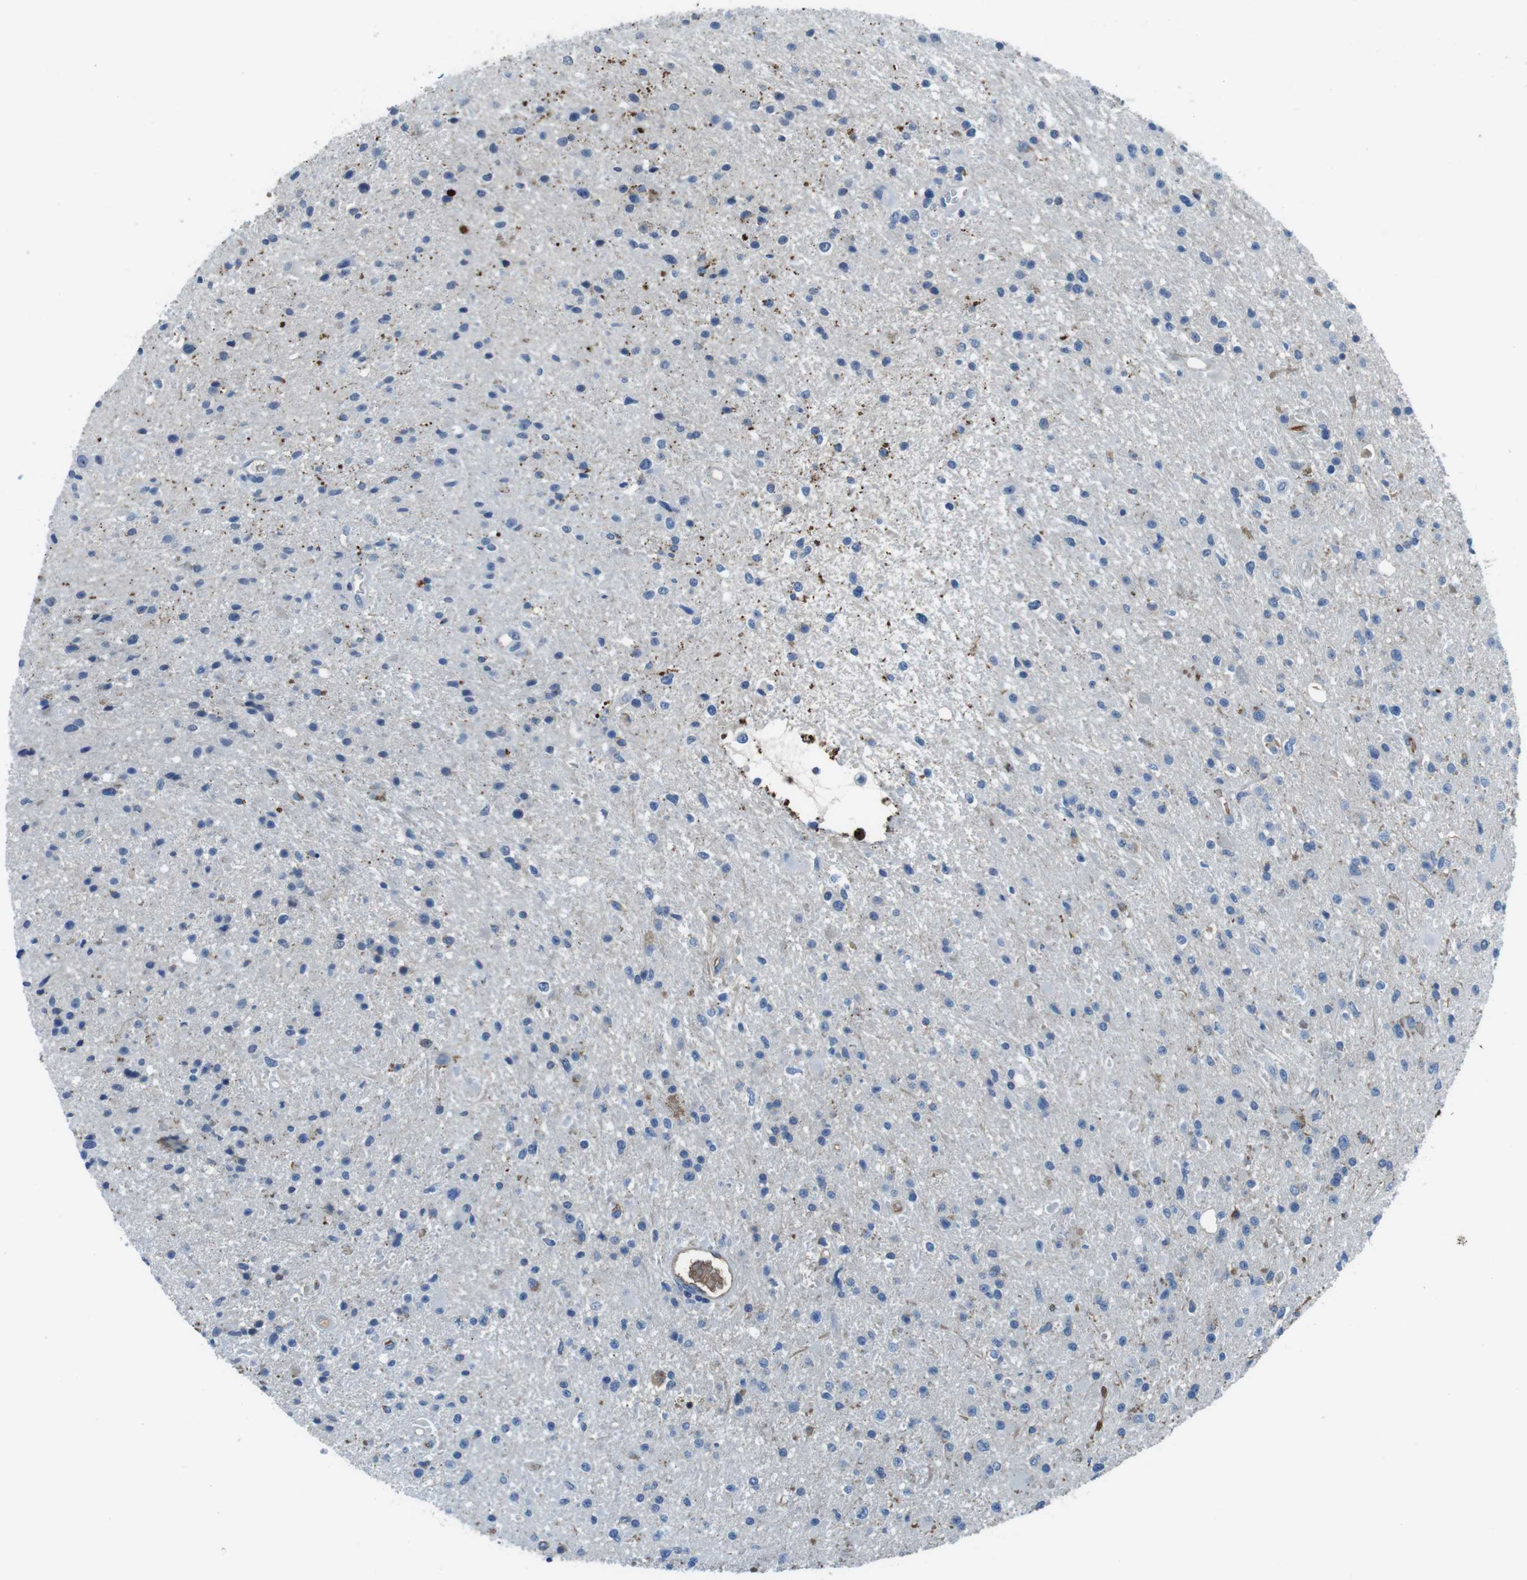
{"staining": {"intensity": "negative", "quantity": "none", "location": "none"}, "tissue": "glioma", "cell_type": "Tumor cells", "image_type": "cancer", "snomed": [{"axis": "morphology", "description": "Glioma, malignant, High grade"}, {"axis": "topography", "description": "Brain"}], "caption": "High power microscopy micrograph of an immunohistochemistry (IHC) image of glioma, revealing no significant expression in tumor cells. The staining was performed using DAB (3,3'-diaminobenzidine) to visualize the protein expression in brown, while the nuclei were stained in blue with hematoxylin (Magnification: 20x).", "gene": "TMPRSS15", "patient": {"sex": "male", "age": 33}}